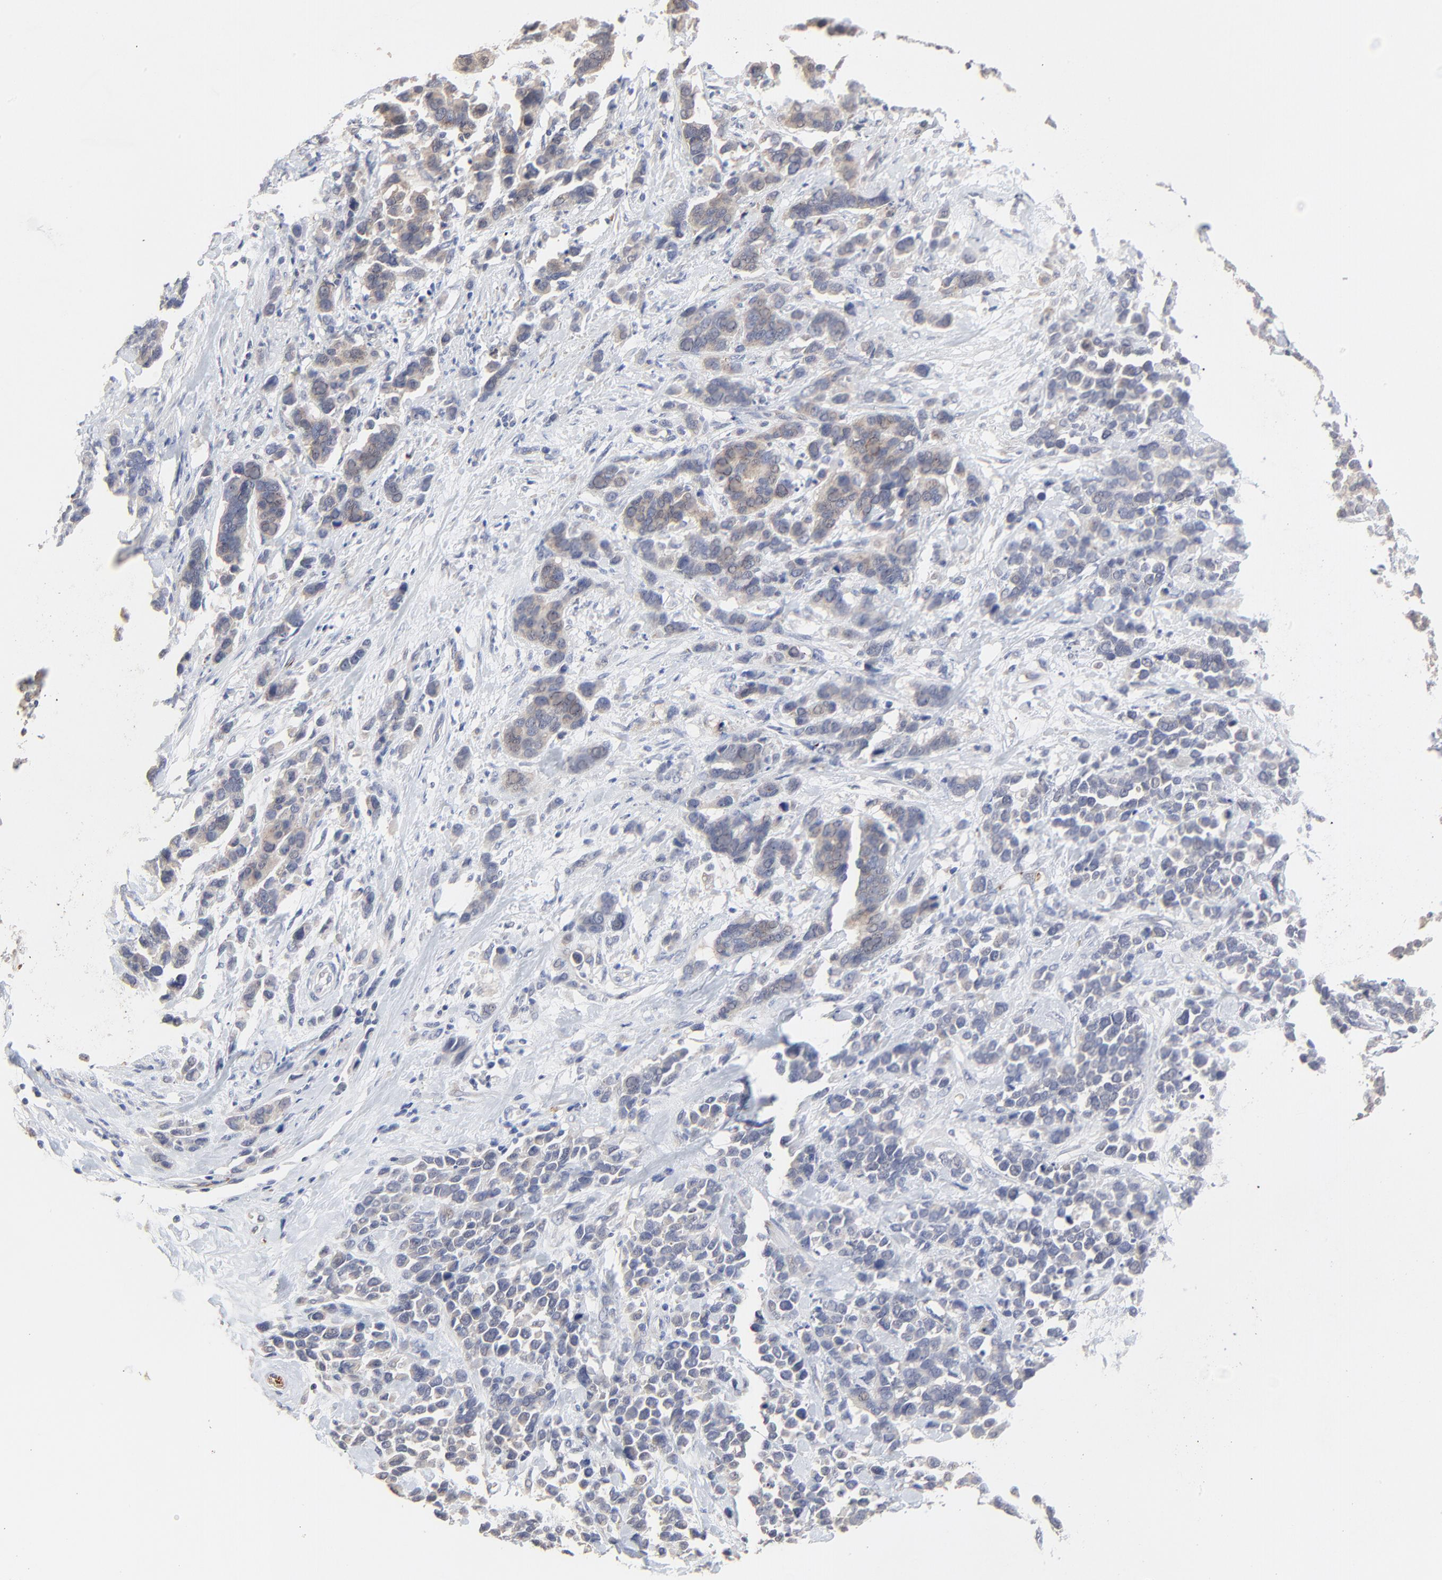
{"staining": {"intensity": "weak", "quantity": "25%-75%", "location": "cytoplasmic/membranous"}, "tissue": "stomach cancer", "cell_type": "Tumor cells", "image_type": "cancer", "snomed": [{"axis": "morphology", "description": "Adenocarcinoma, NOS"}, {"axis": "topography", "description": "Stomach, upper"}], "caption": "Immunohistochemical staining of stomach cancer (adenocarcinoma) shows low levels of weak cytoplasmic/membranous staining in approximately 25%-75% of tumor cells.", "gene": "FANCB", "patient": {"sex": "male", "age": 71}}